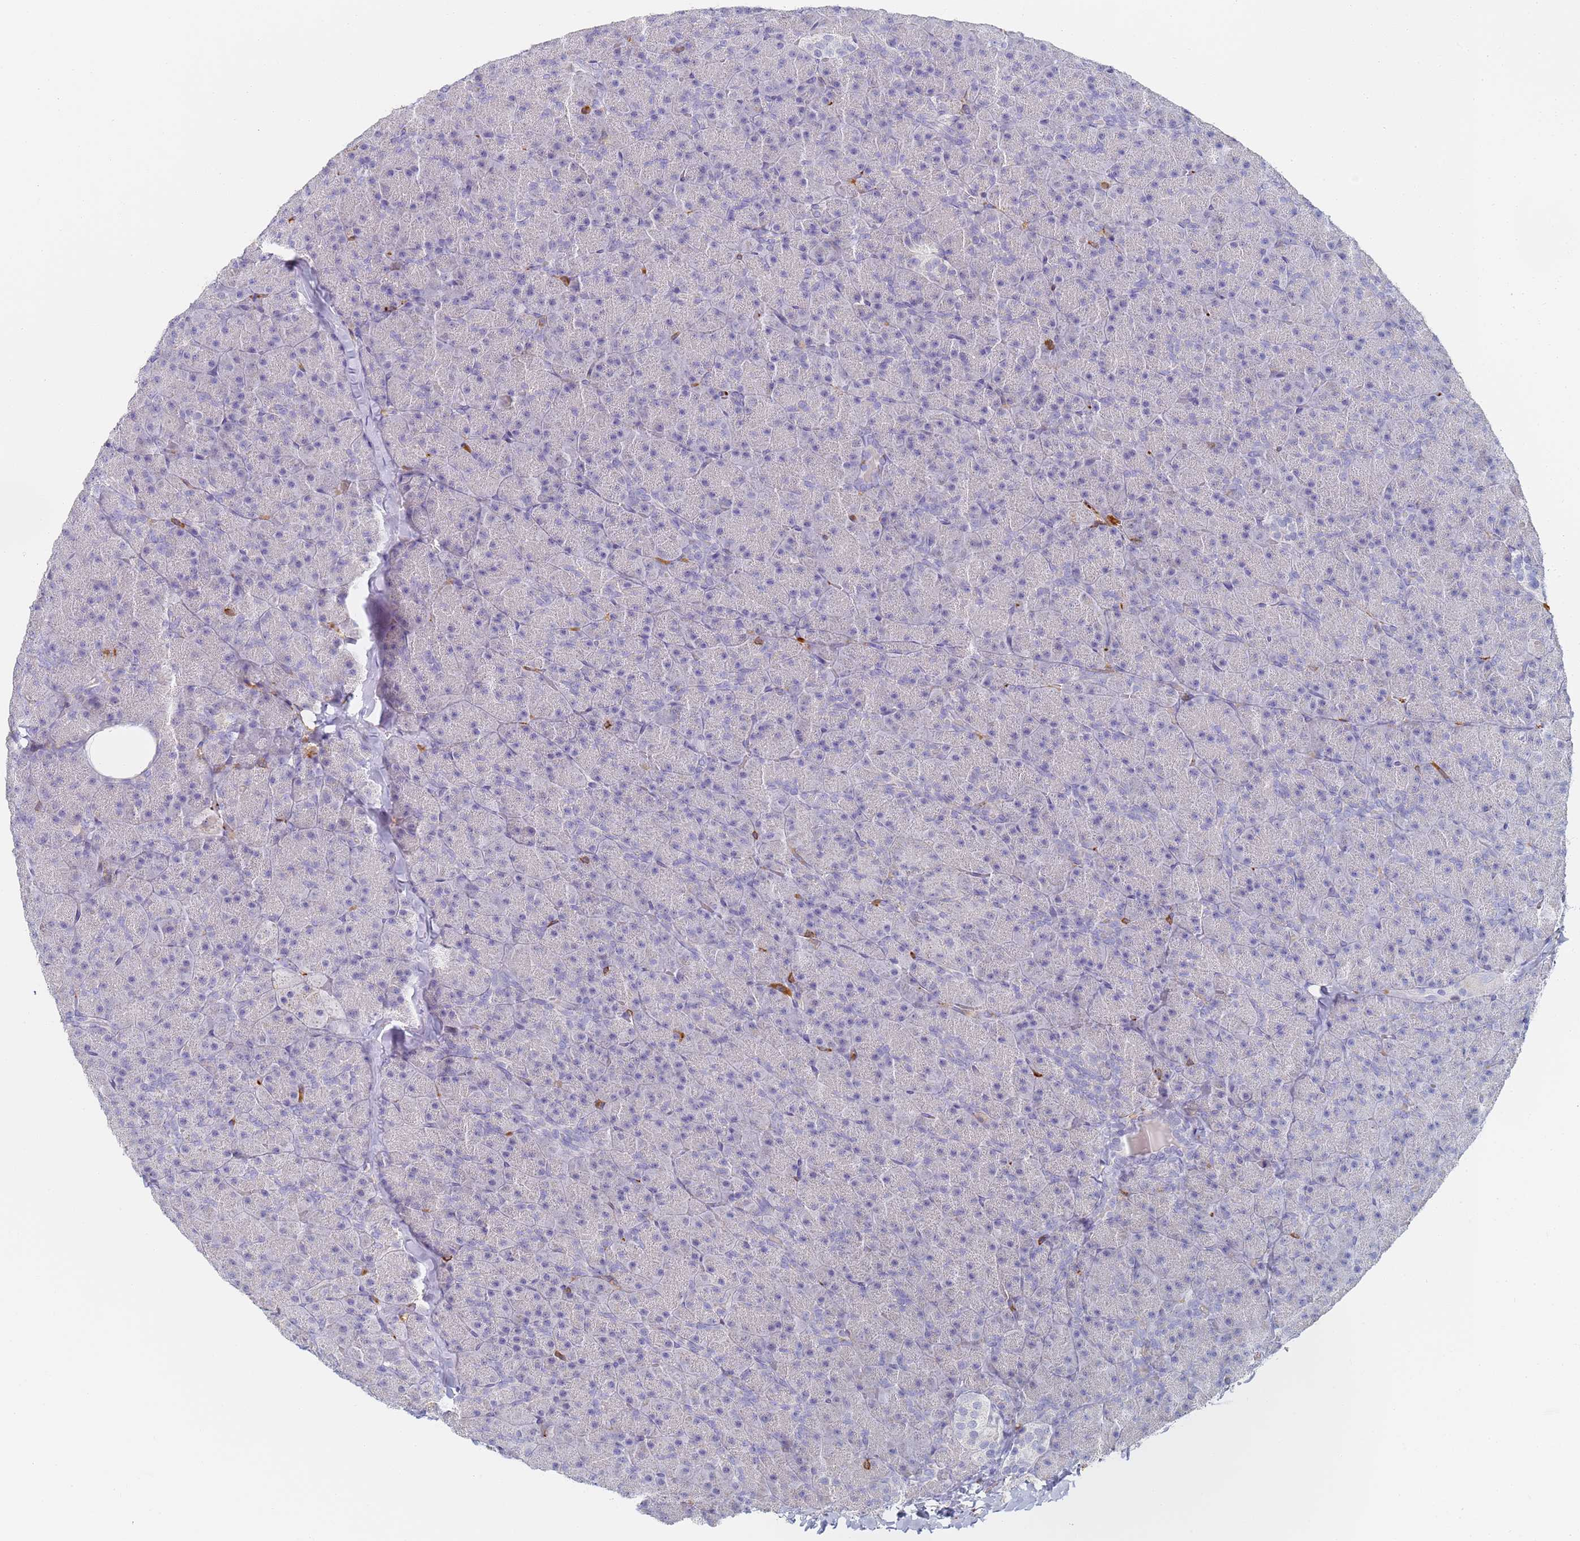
{"staining": {"intensity": "negative", "quantity": "none", "location": "none"}, "tissue": "pancreas", "cell_type": "Exocrine glandular cells", "image_type": "normal", "snomed": [{"axis": "morphology", "description": "Normal tissue, NOS"}, {"axis": "topography", "description": "Pancreas"}], "caption": "Immunohistochemistry (IHC) micrograph of unremarkable pancreas: pancreas stained with DAB (3,3'-diaminobenzidine) shows no significant protein staining in exocrine glandular cells. The staining is performed using DAB brown chromogen with nuclei counter-stained in using hematoxylin.", "gene": "BIN2", "patient": {"sex": "male", "age": 36}}